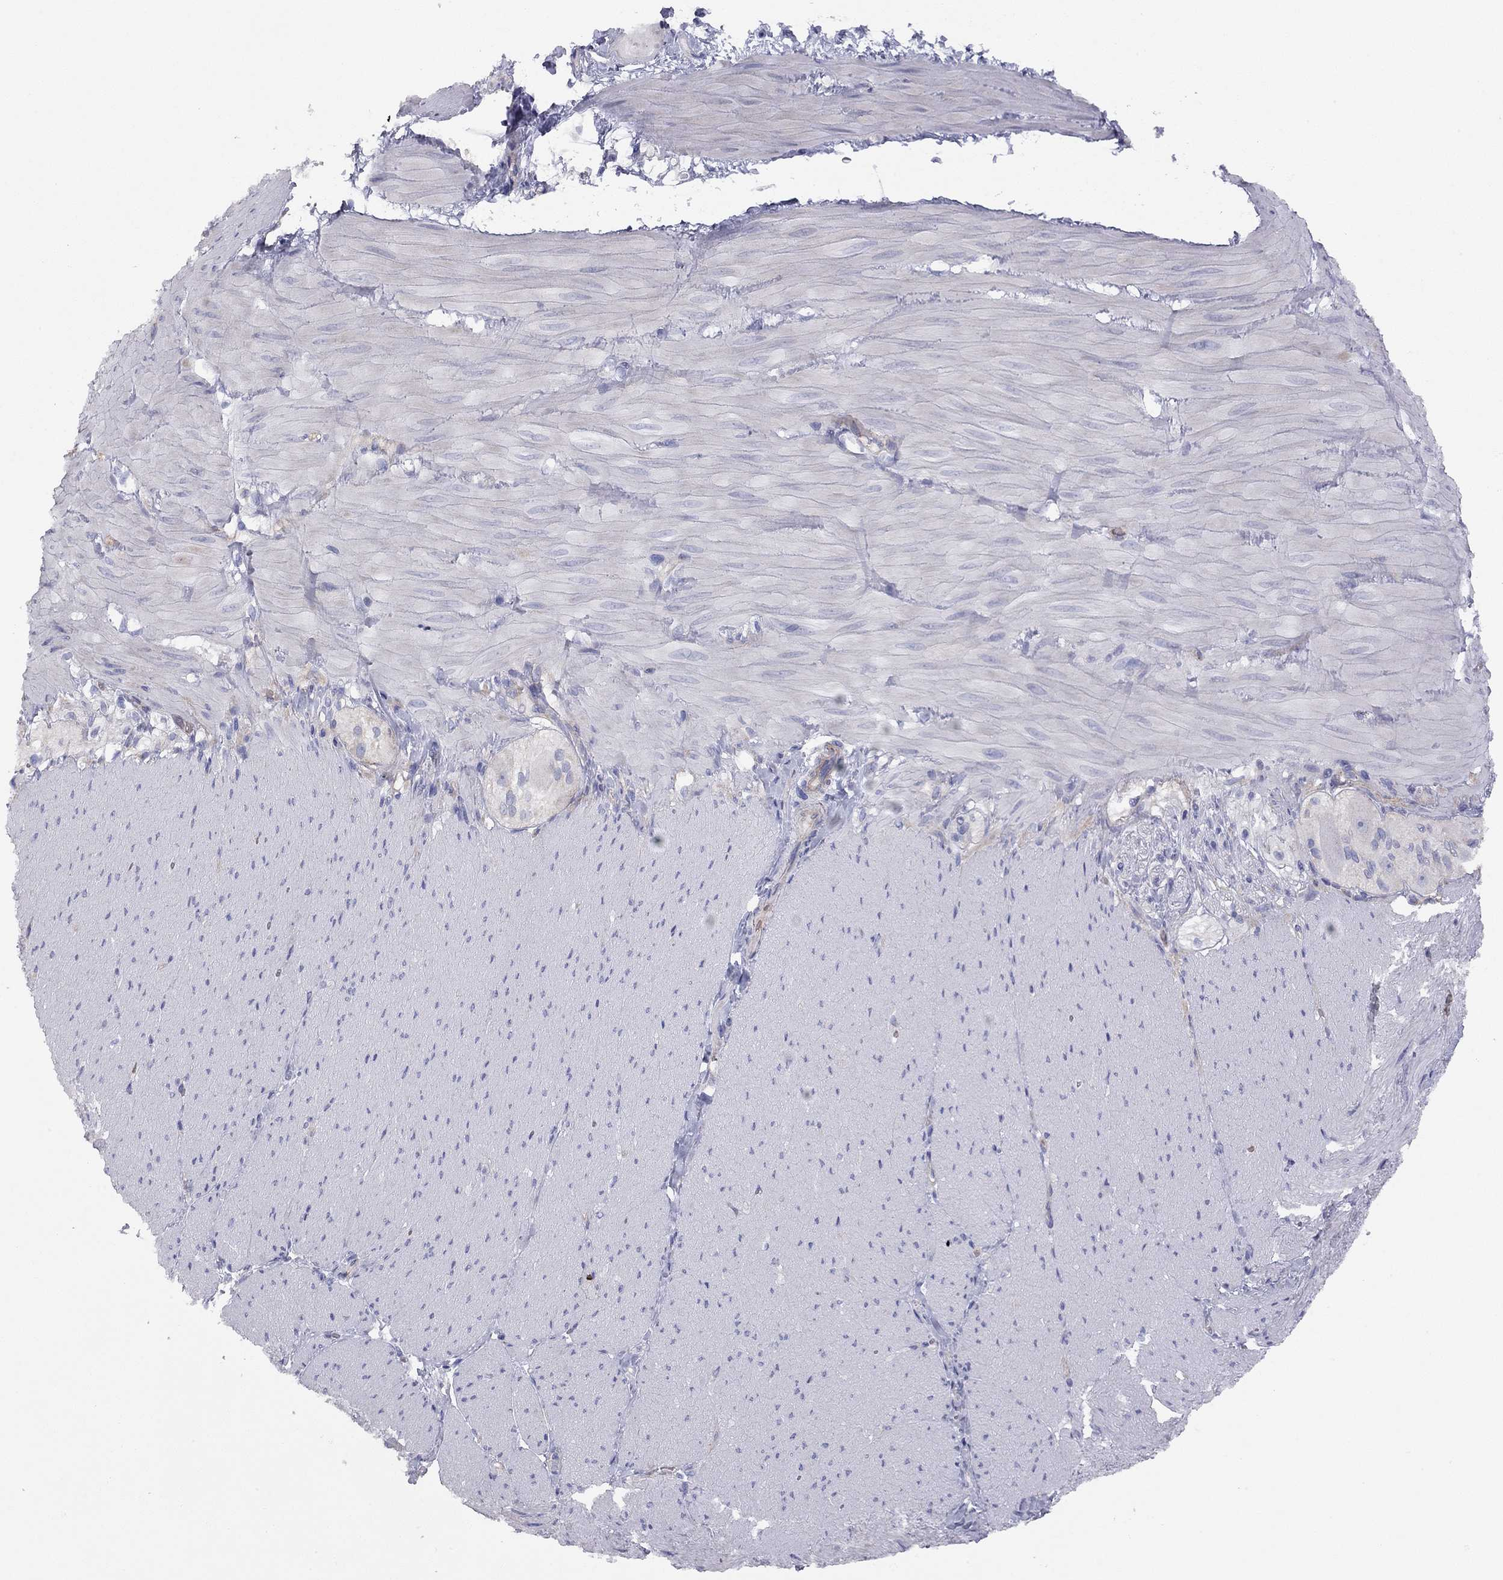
{"staining": {"intensity": "negative", "quantity": "none", "location": "none"}, "tissue": "adipose tissue", "cell_type": "Adipocytes", "image_type": "normal", "snomed": [{"axis": "morphology", "description": "Normal tissue, NOS"}, {"axis": "topography", "description": "Smooth muscle"}, {"axis": "topography", "description": "Duodenum"}, {"axis": "topography", "description": "Peripheral nerve tissue"}], "caption": "Adipose tissue stained for a protein using IHC demonstrates no expression adipocytes.", "gene": "GPRC5B", "patient": {"sex": "female", "age": 61}}